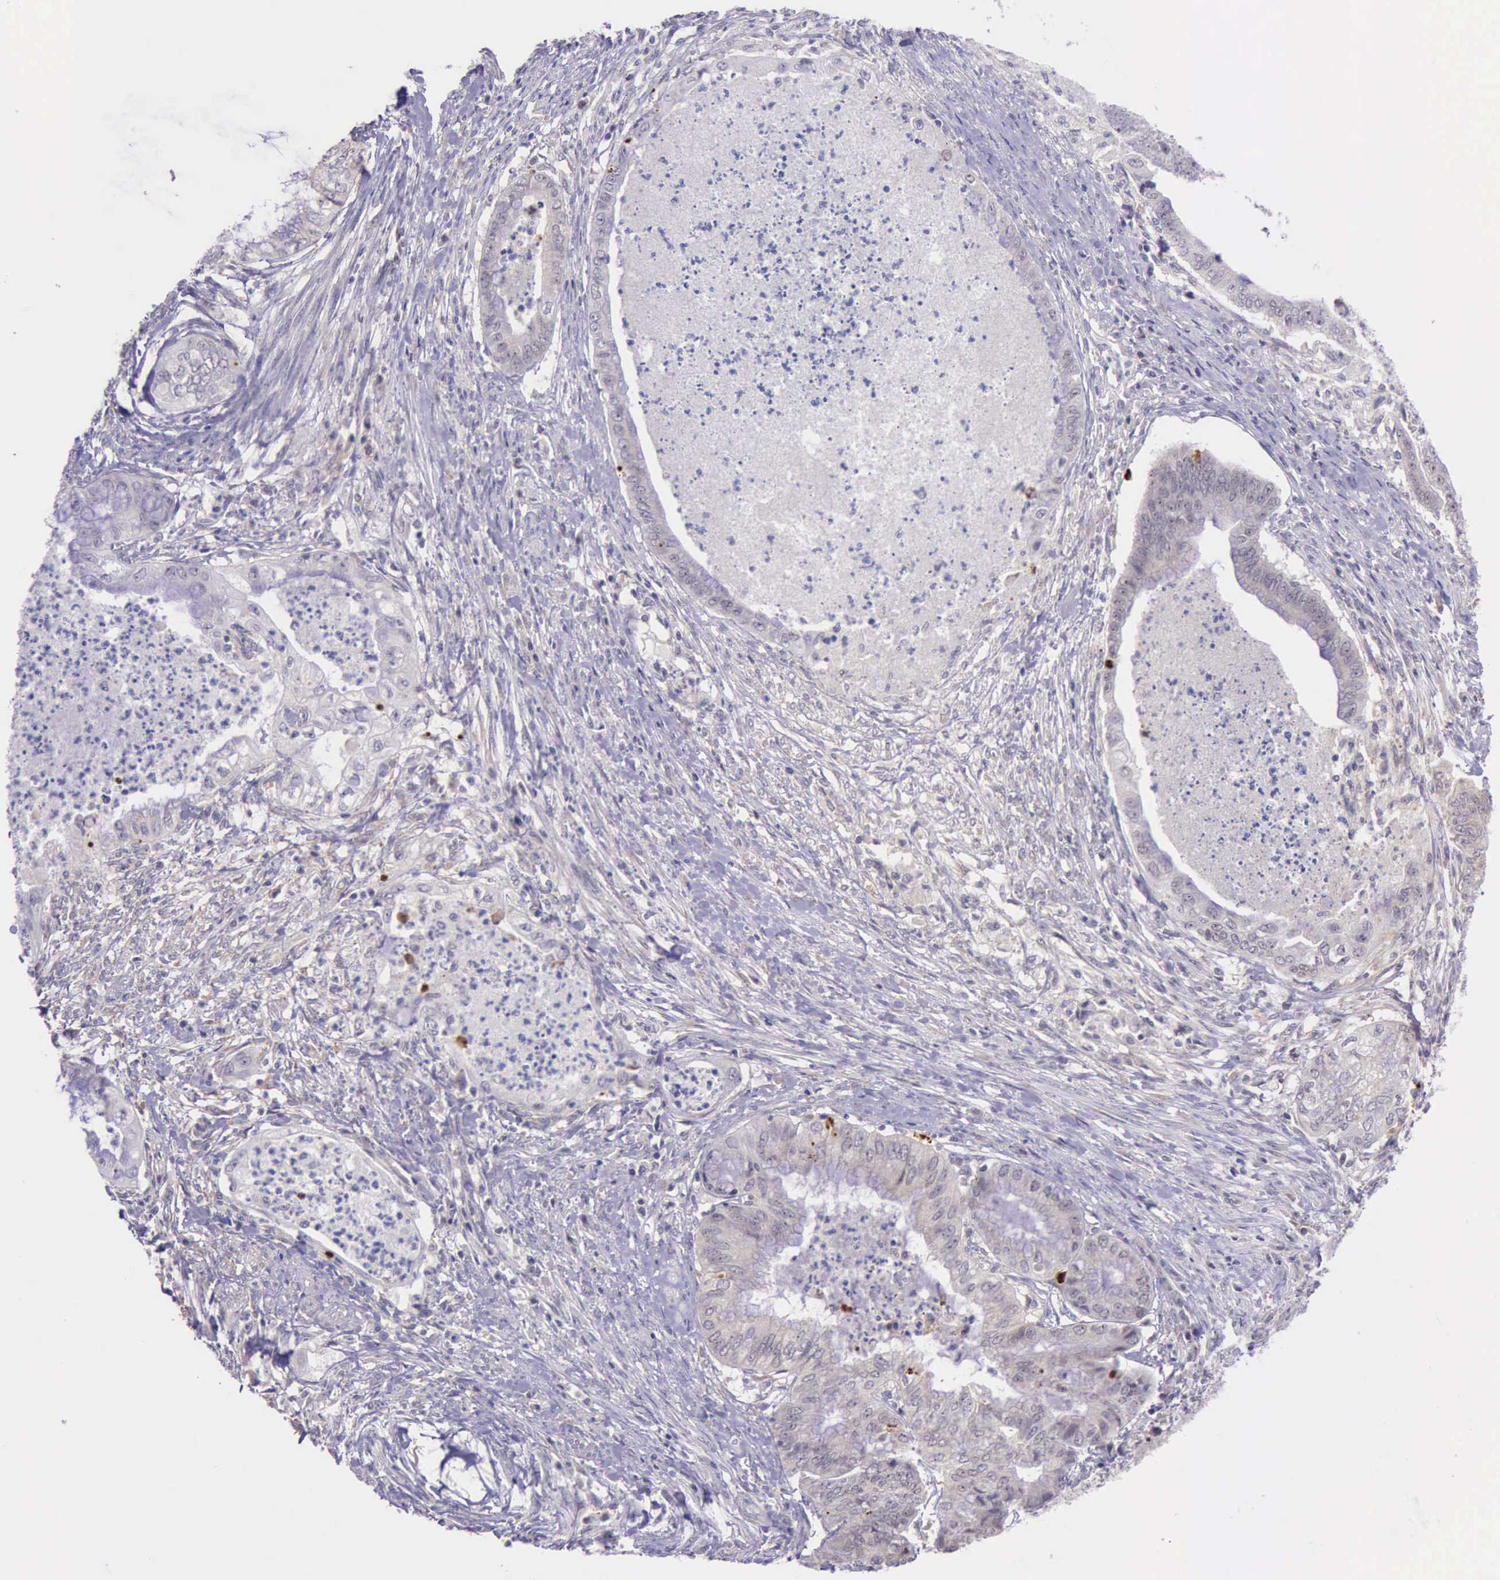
{"staining": {"intensity": "strong", "quantity": "<25%", "location": "nuclear"}, "tissue": "endometrial cancer", "cell_type": "Tumor cells", "image_type": "cancer", "snomed": [{"axis": "morphology", "description": "Necrosis, NOS"}, {"axis": "morphology", "description": "Adenocarcinoma, NOS"}, {"axis": "topography", "description": "Endometrium"}], "caption": "Protein expression analysis of human adenocarcinoma (endometrial) reveals strong nuclear staining in about <25% of tumor cells.", "gene": "PARP1", "patient": {"sex": "female", "age": 79}}